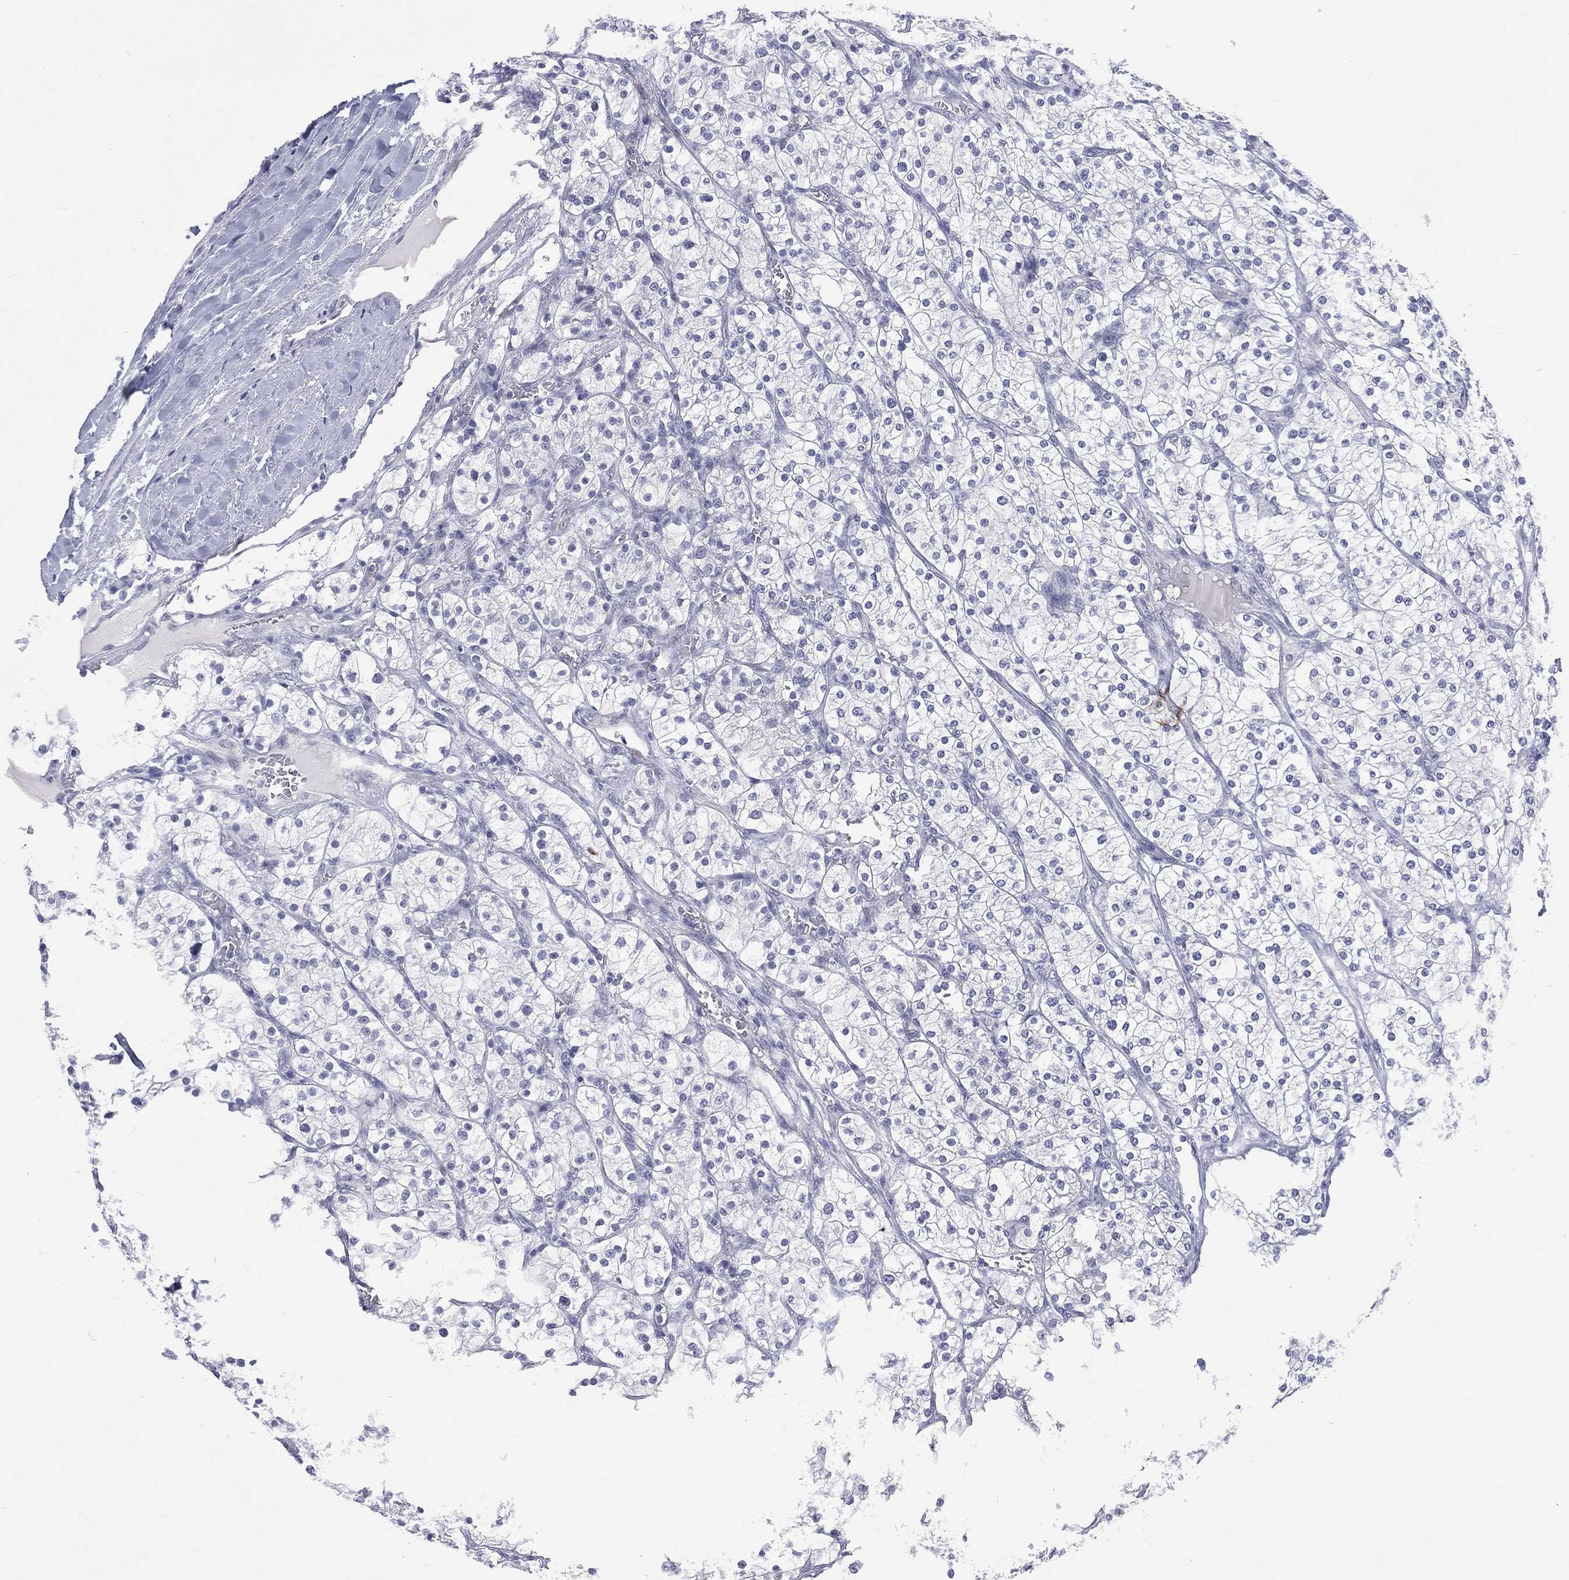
{"staining": {"intensity": "negative", "quantity": "none", "location": "none"}, "tissue": "renal cancer", "cell_type": "Tumor cells", "image_type": "cancer", "snomed": [{"axis": "morphology", "description": "Adenocarcinoma, NOS"}, {"axis": "topography", "description": "Kidney"}], "caption": "Immunohistochemical staining of renal cancer (adenocarcinoma) reveals no significant staining in tumor cells.", "gene": "SSX1", "patient": {"sex": "male", "age": 80}}